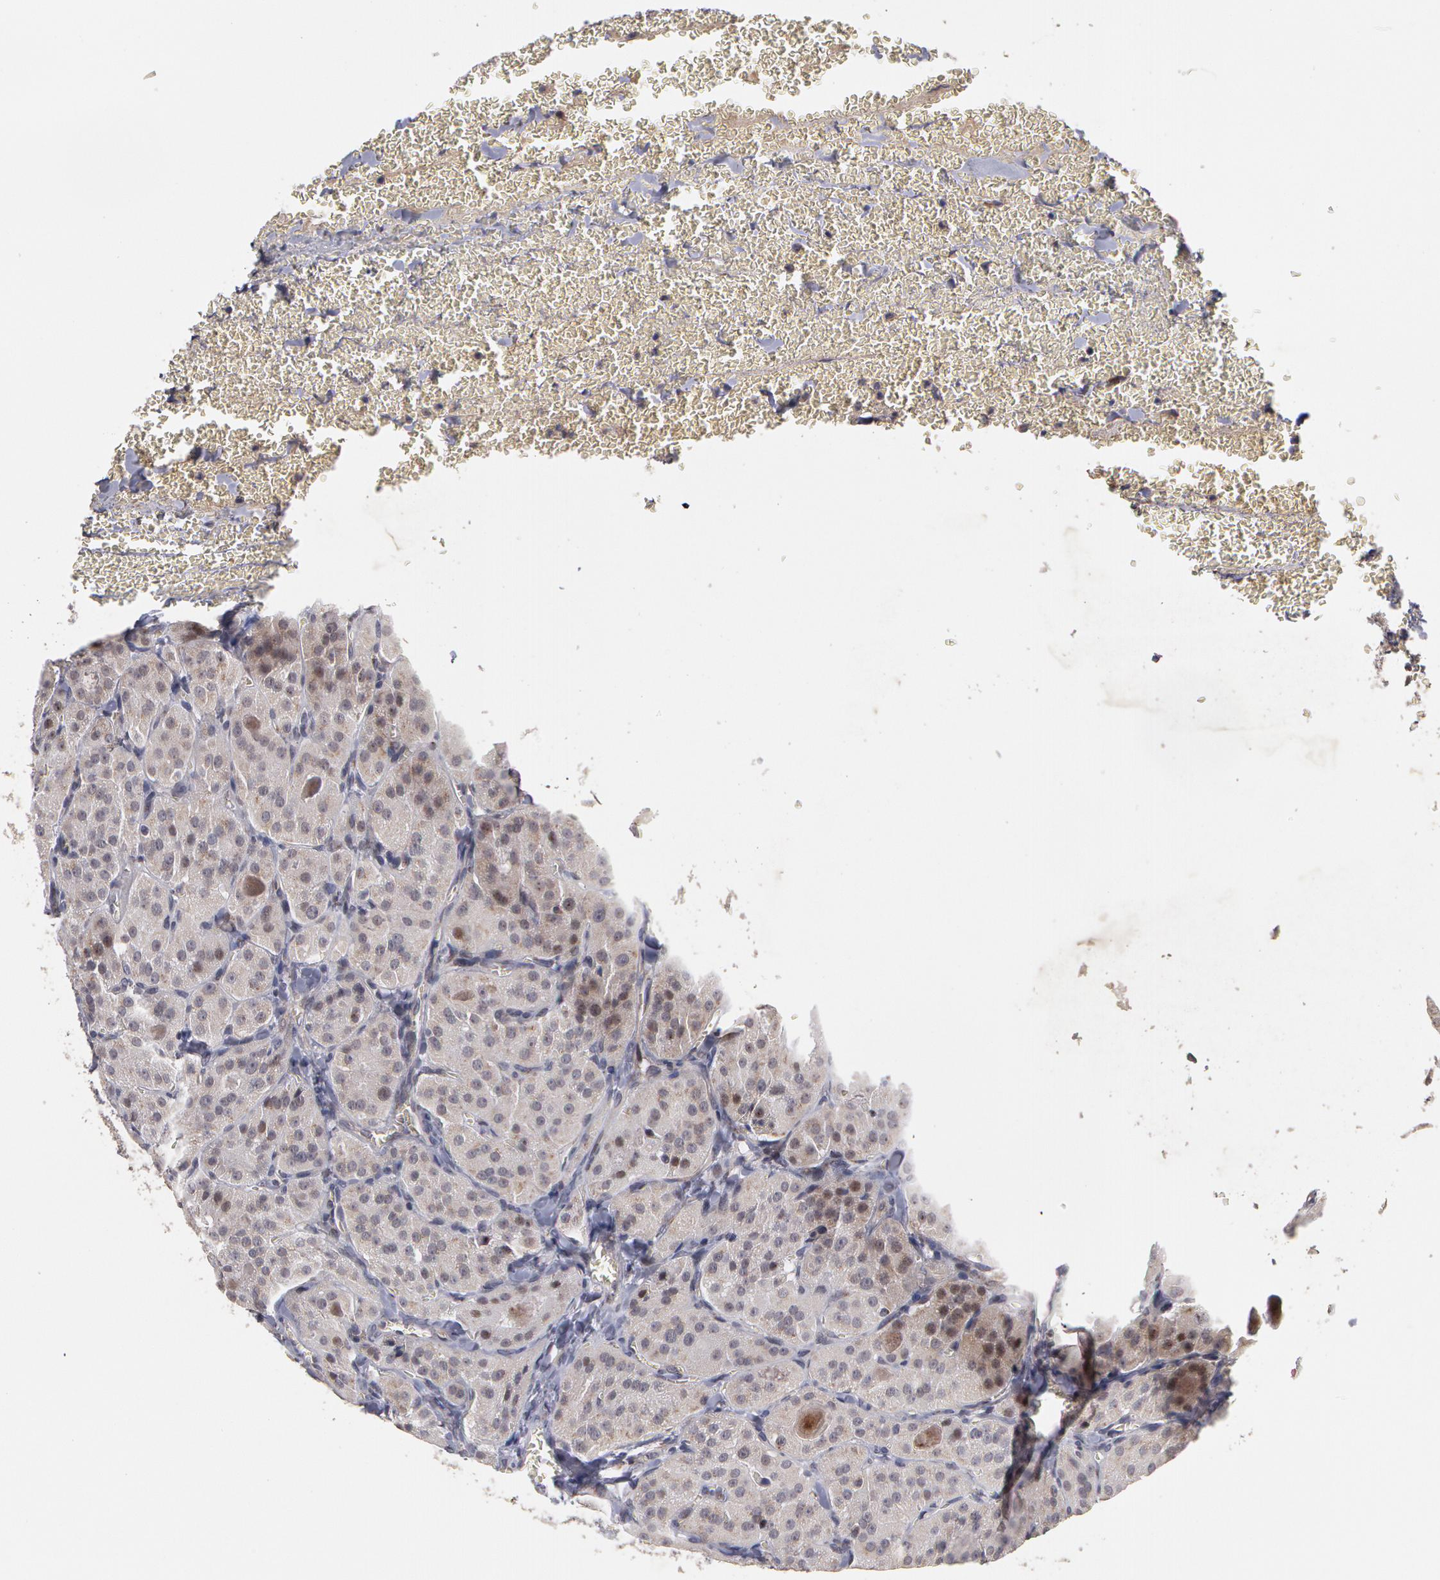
{"staining": {"intensity": "negative", "quantity": "none", "location": "none"}, "tissue": "thyroid cancer", "cell_type": "Tumor cells", "image_type": "cancer", "snomed": [{"axis": "morphology", "description": "Carcinoma, NOS"}, {"axis": "topography", "description": "Thyroid gland"}], "caption": "IHC micrograph of thyroid cancer (carcinoma) stained for a protein (brown), which demonstrates no positivity in tumor cells.", "gene": "STX5", "patient": {"sex": "male", "age": 76}}